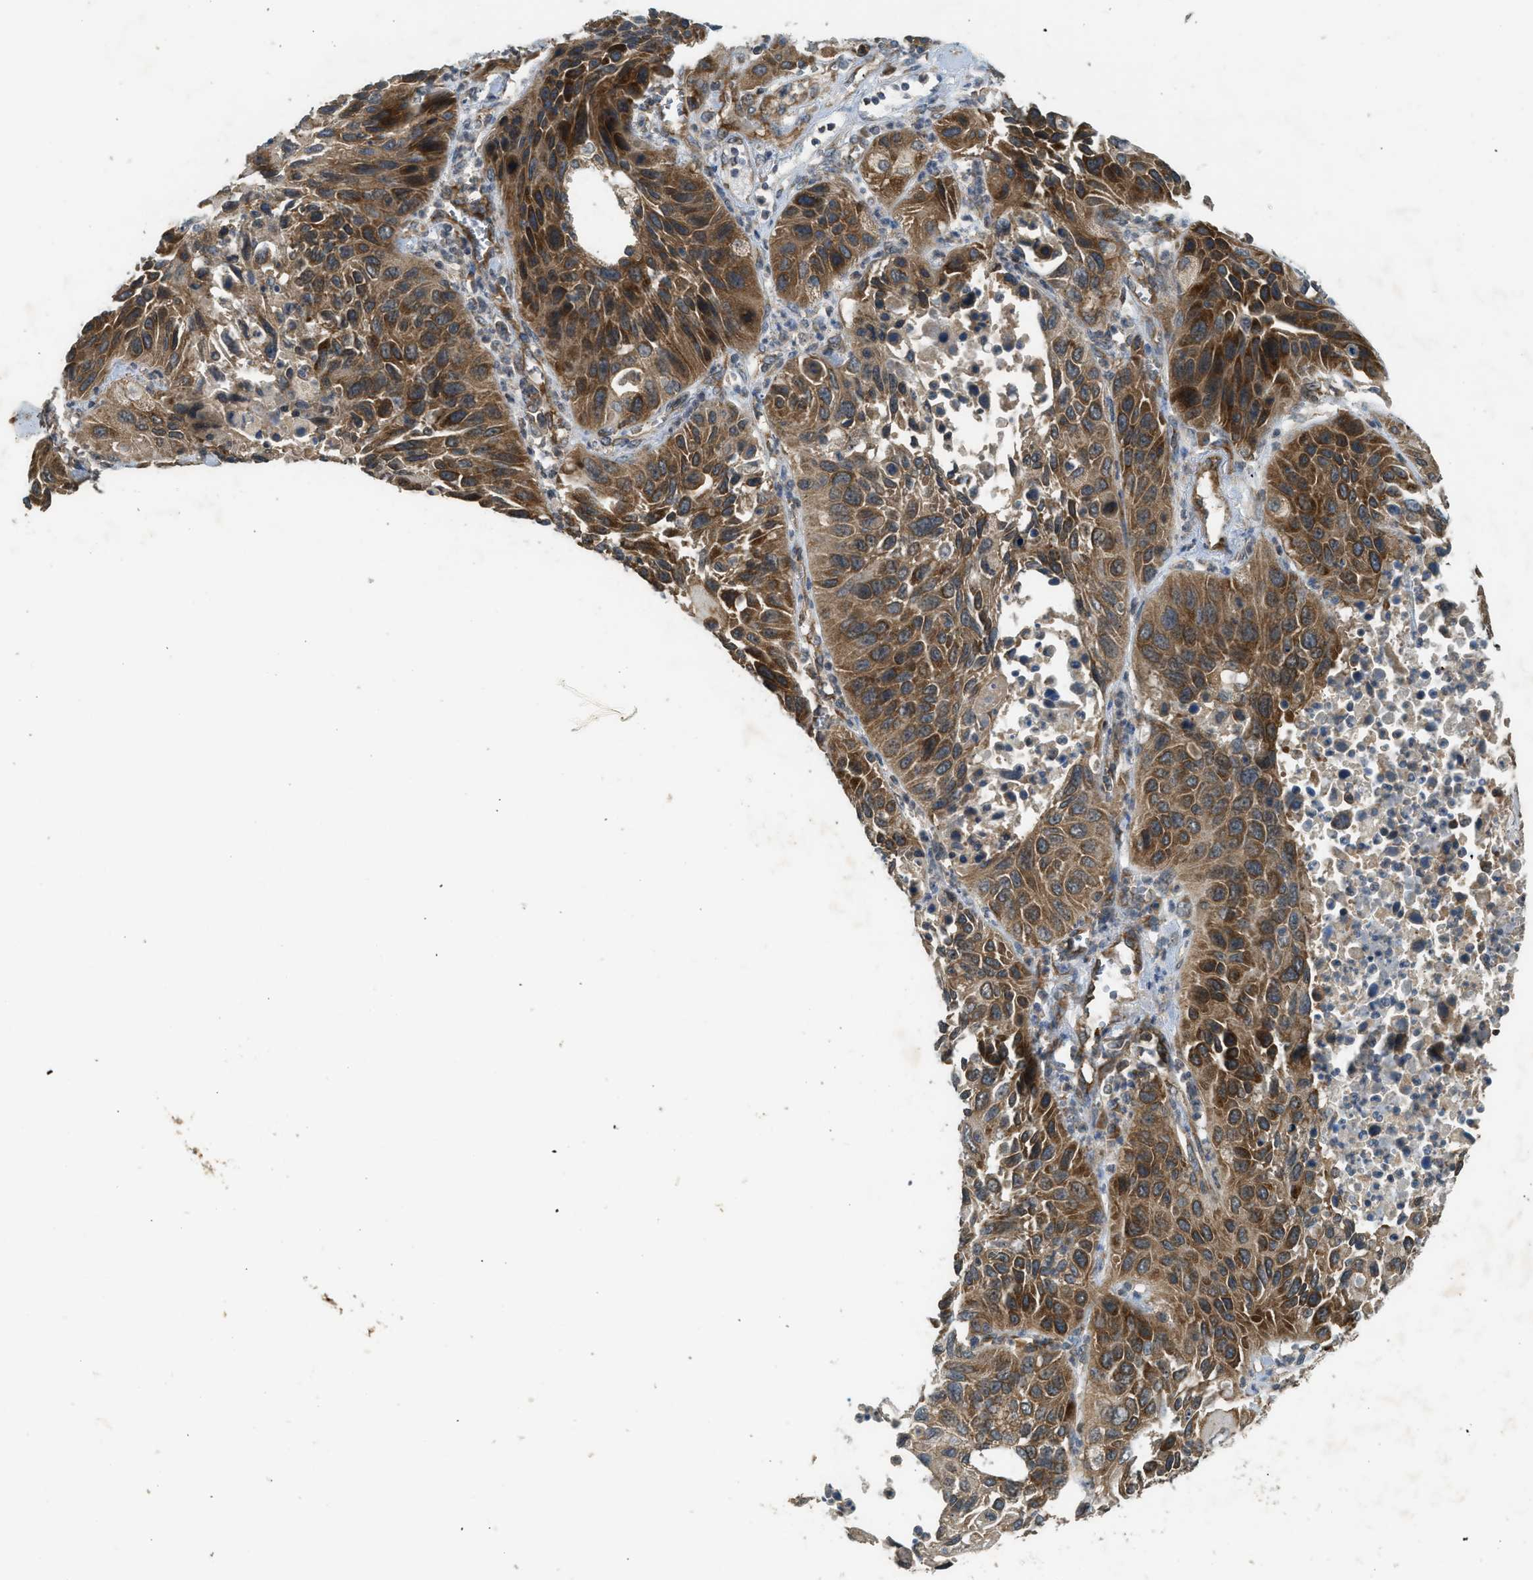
{"staining": {"intensity": "strong", "quantity": ">75%", "location": "cytoplasmic/membranous"}, "tissue": "lung cancer", "cell_type": "Tumor cells", "image_type": "cancer", "snomed": [{"axis": "morphology", "description": "Squamous cell carcinoma, NOS"}, {"axis": "topography", "description": "Lung"}], "caption": "The histopathology image reveals staining of squamous cell carcinoma (lung), revealing strong cytoplasmic/membranous protein staining (brown color) within tumor cells.", "gene": "HIP1R", "patient": {"sex": "female", "age": 76}}